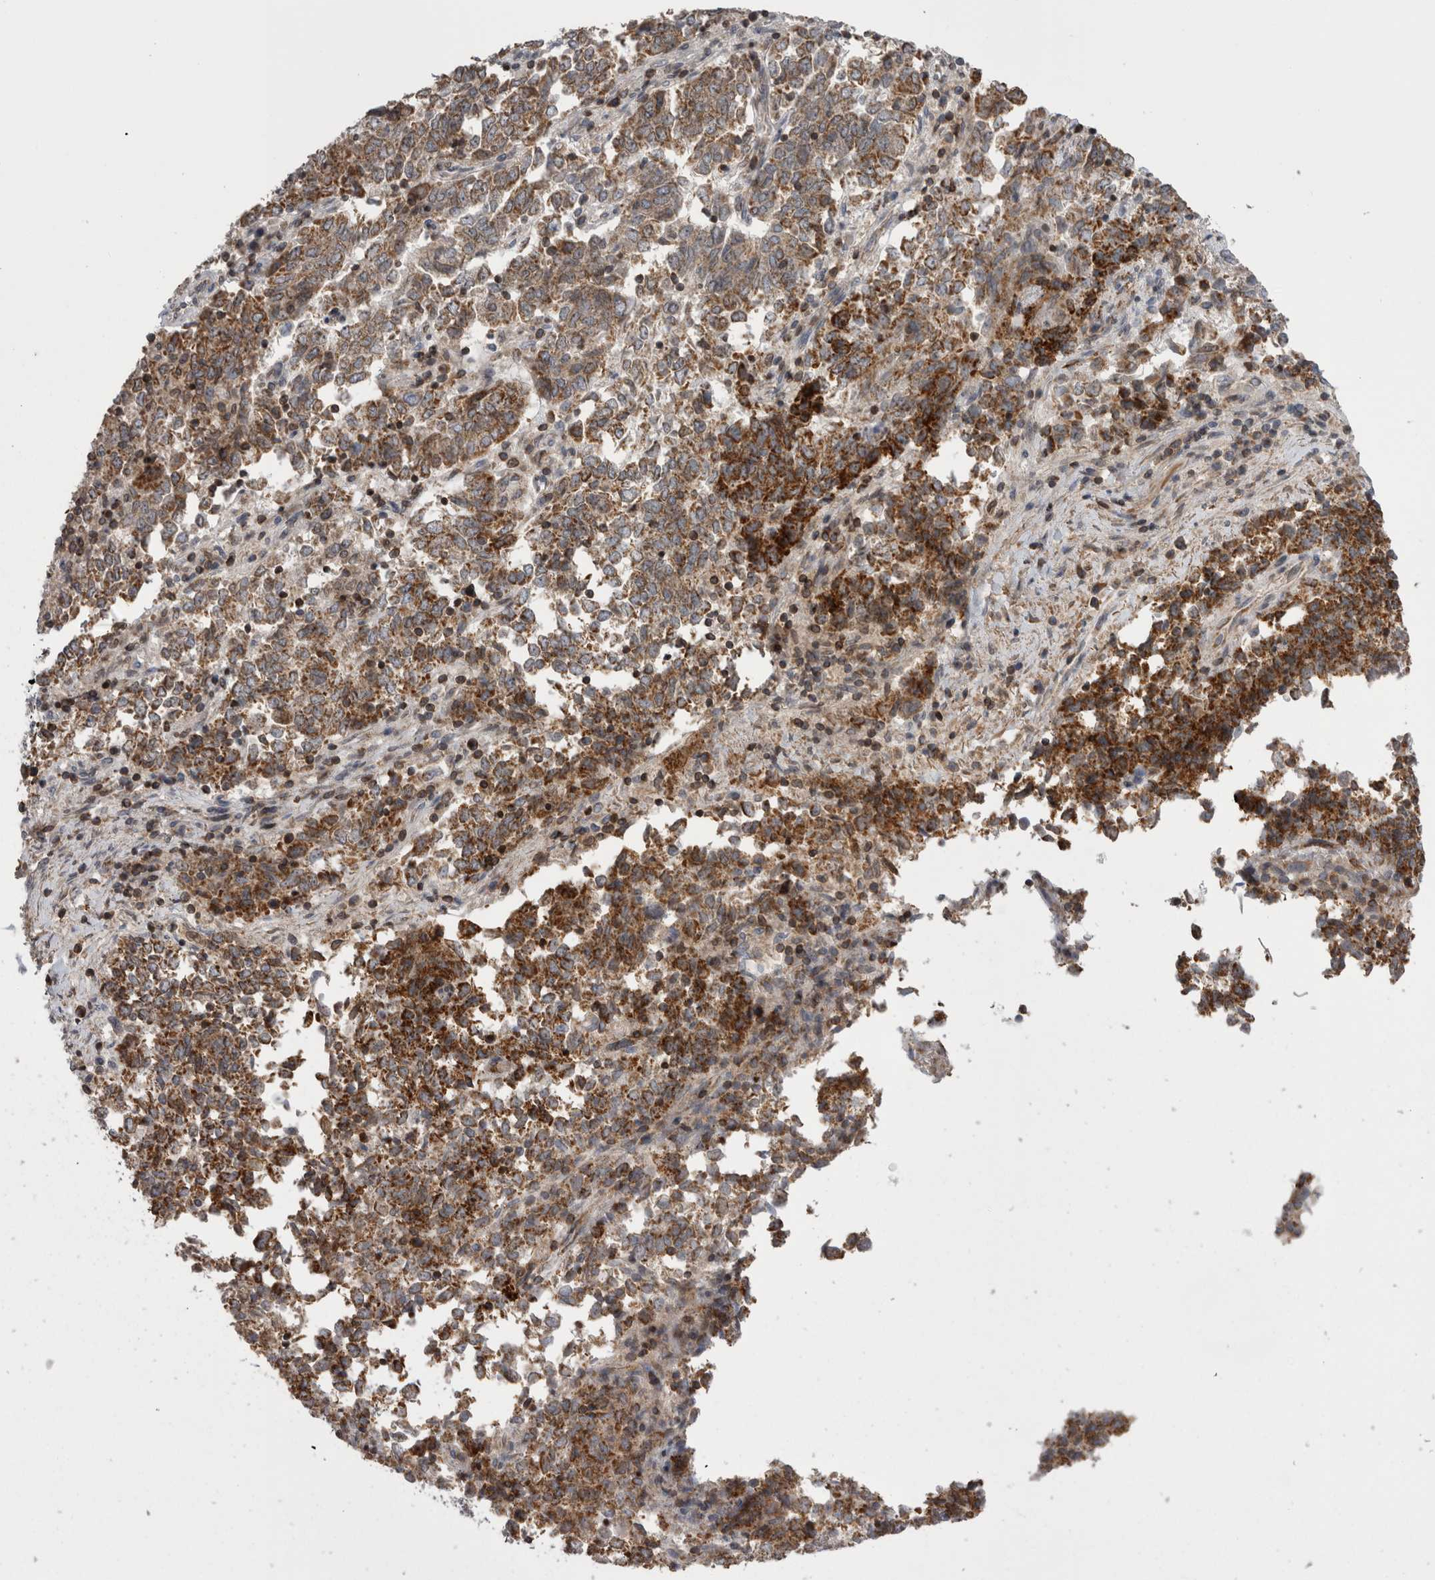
{"staining": {"intensity": "moderate", "quantity": ">75%", "location": "cytoplasmic/membranous"}, "tissue": "endometrial cancer", "cell_type": "Tumor cells", "image_type": "cancer", "snomed": [{"axis": "morphology", "description": "Adenocarcinoma, NOS"}, {"axis": "topography", "description": "Endometrium"}], "caption": "Immunohistochemical staining of human endometrial cancer (adenocarcinoma) shows moderate cytoplasmic/membranous protein expression in approximately >75% of tumor cells. Using DAB (brown) and hematoxylin (blue) stains, captured at high magnification using brightfield microscopy.", "gene": "DARS2", "patient": {"sex": "female", "age": 80}}